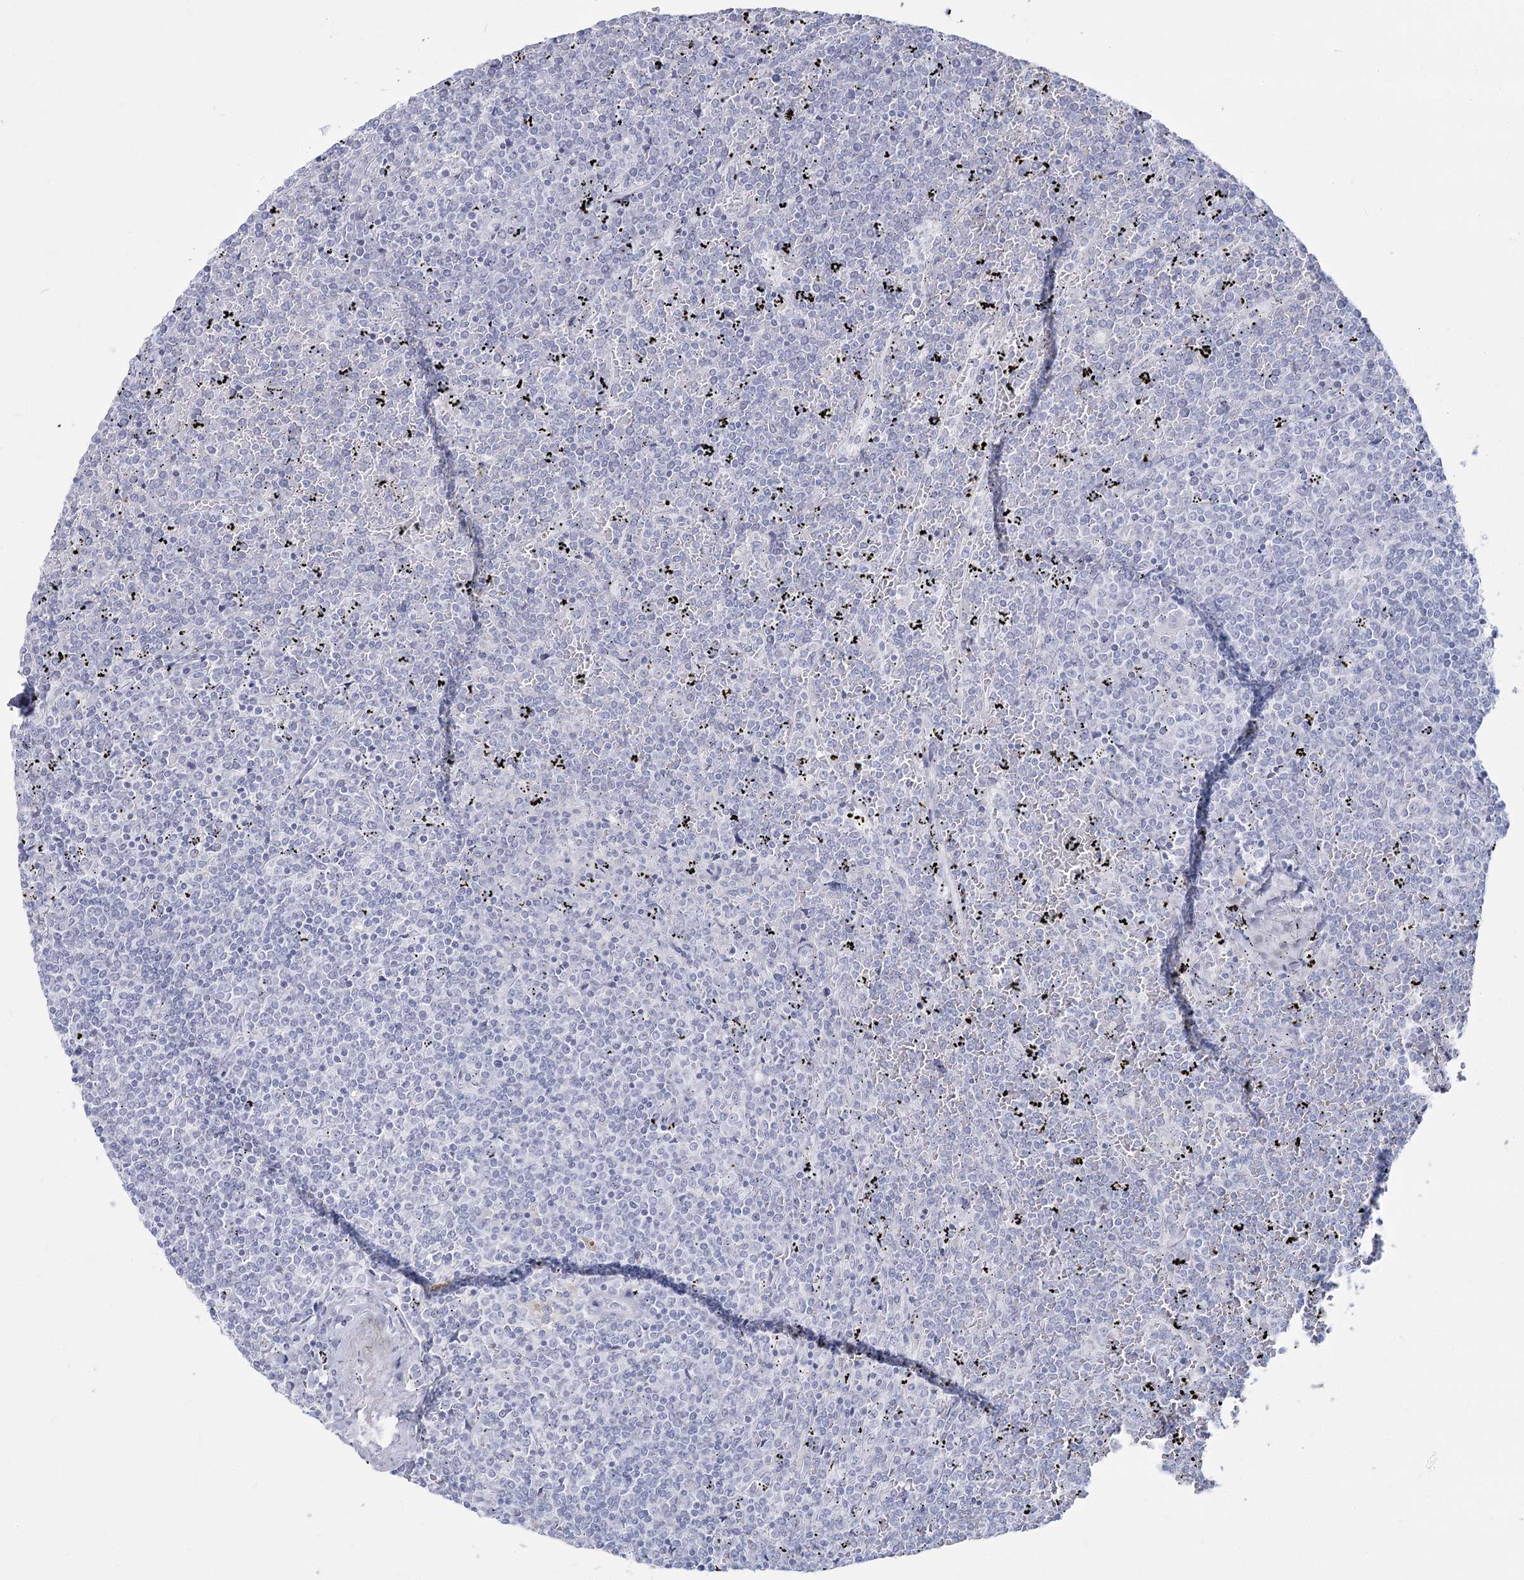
{"staining": {"intensity": "negative", "quantity": "none", "location": "none"}, "tissue": "lymphoma", "cell_type": "Tumor cells", "image_type": "cancer", "snomed": [{"axis": "morphology", "description": "Malignant lymphoma, non-Hodgkin's type, Low grade"}, {"axis": "topography", "description": "Spleen"}], "caption": "A photomicrograph of human lymphoma is negative for staining in tumor cells. (DAB (3,3'-diaminobenzidine) immunohistochemistry (IHC) visualized using brightfield microscopy, high magnification).", "gene": "SLC6A19", "patient": {"sex": "female", "age": 19}}